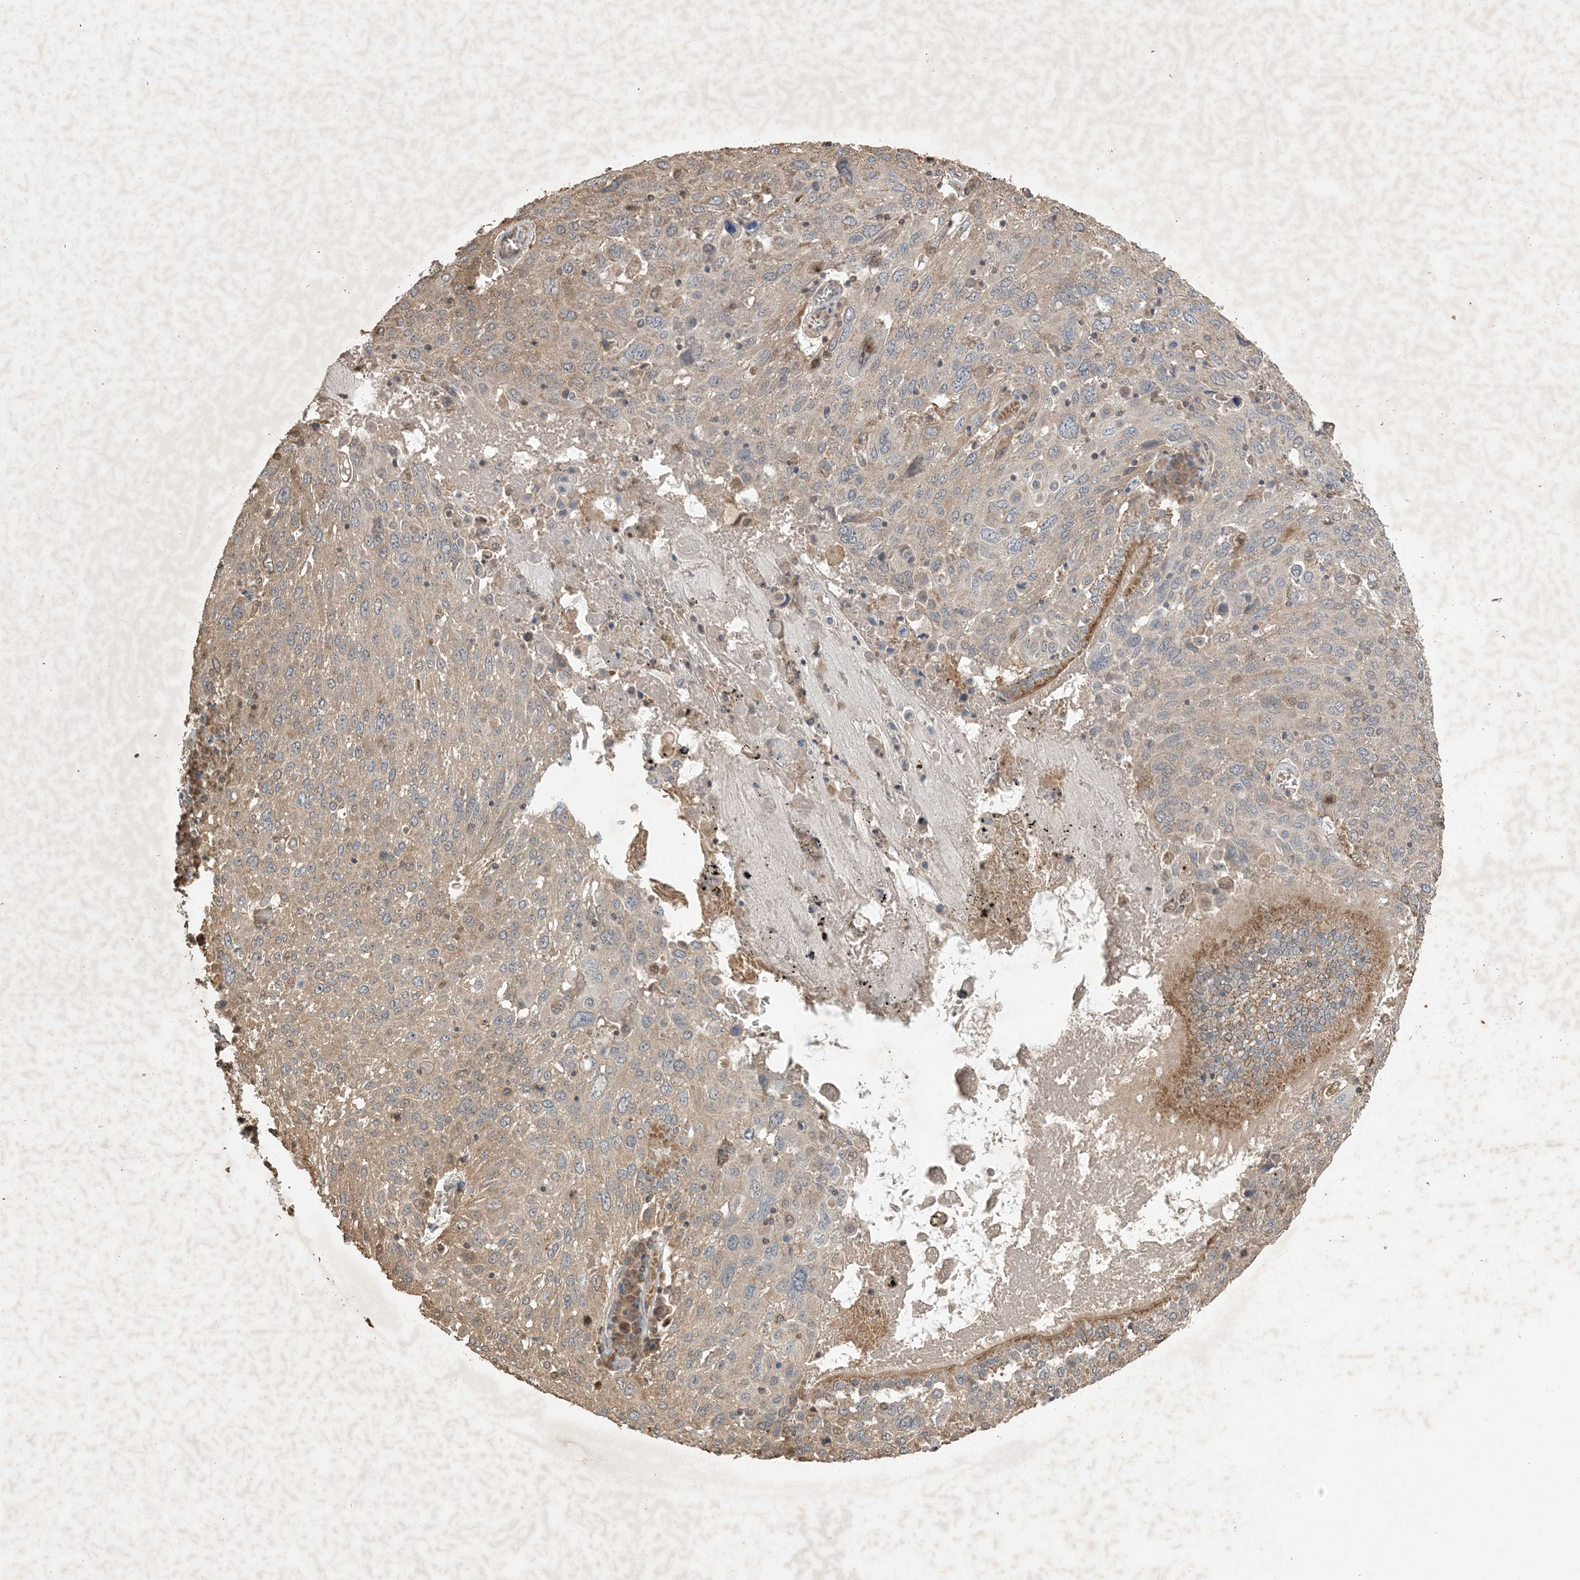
{"staining": {"intensity": "weak", "quantity": "25%-75%", "location": "cytoplasmic/membranous"}, "tissue": "lung cancer", "cell_type": "Tumor cells", "image_type": "cancer", "snomed": [{"axis": "morphology", "description": "Squamous cell carcinoma, NOS"}, {"axis": "topography", "description": "Lung"}], "caption": "Immunohistochemistry of human lung cancer (squamous cell carcinoma) reveals low levels of weak cytoplasmic/membranous positivity in about 25%-75% of tumor cells.", "gene": "HPS4", "patient": {"sex": "male", "age": 65}}